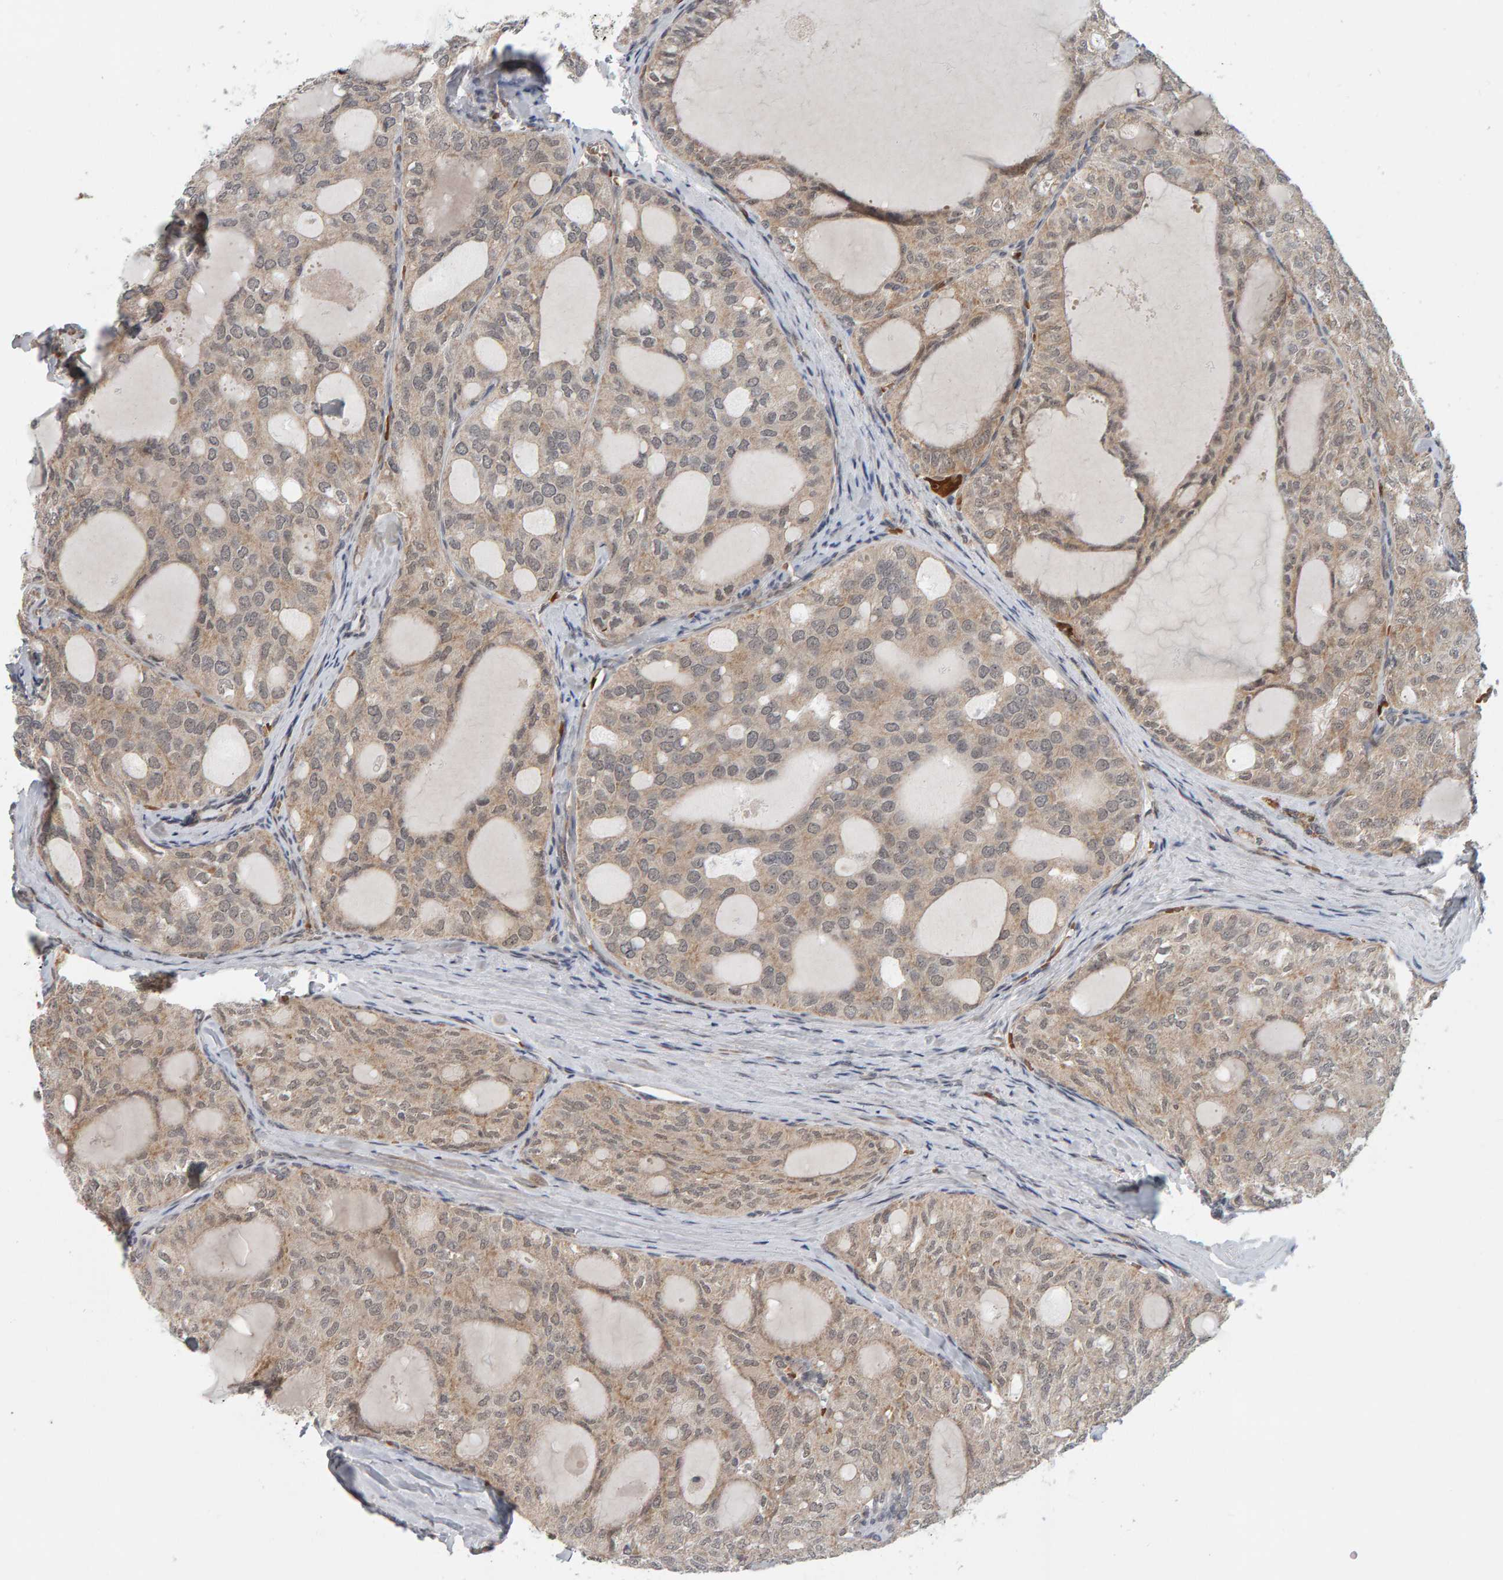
{"staining": {"intensity": "weak", "quantity": ">75%", "location": "cytoplasmic/membranous,nuclear"}, "tissue": "thyroid cancer", "cell_type": "Tumor cells", "image_type": "cancer", "snomed": [{"axis": "morphology", "description": "Follicular adenoma carcinoma, NOS"}, {"axis": "topography", "description": "Thyroid gland"}], "caption": "An image of human thyroid follicular adenoma carcinoma stained for a protein demonstrates weak cytoplasmic/membranous and nuclear brown staining in tumor cells.", "gene": "DAP3", "patient": {"sex": "male", "age": 75}}